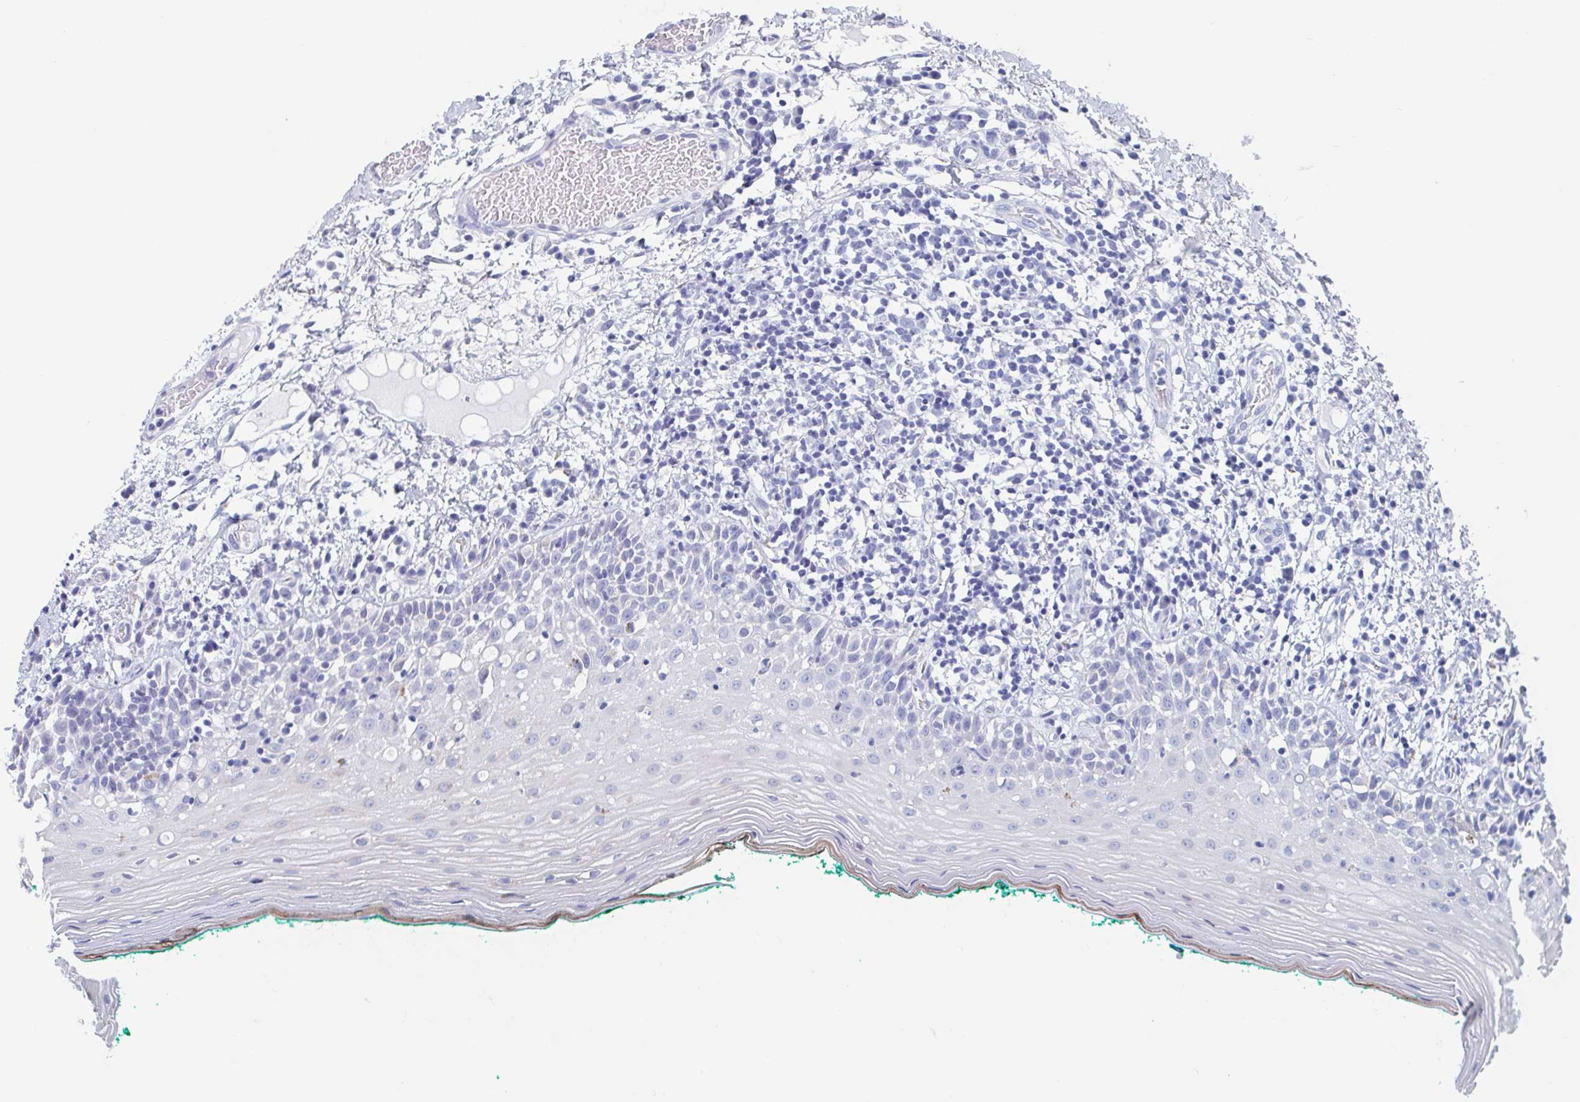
{"staining": {"intensity": "negative", "quantity": "none", "location": "none"}, "tissue": "oral mucosa", "cell_type": "Squamous epithelial cells", "image_type": "normal", "snomed": [{"axis": "morphology", "description": "Normal tissue, NOS"}, {"axis": "topography", "description": "Oral tissue"}], "caption": "The image reveals no staining of squamous epithelial cells in benign oral mucosa.", "gene": "SHCBP1L", "patient": {"sex": "female", "age": 83}}